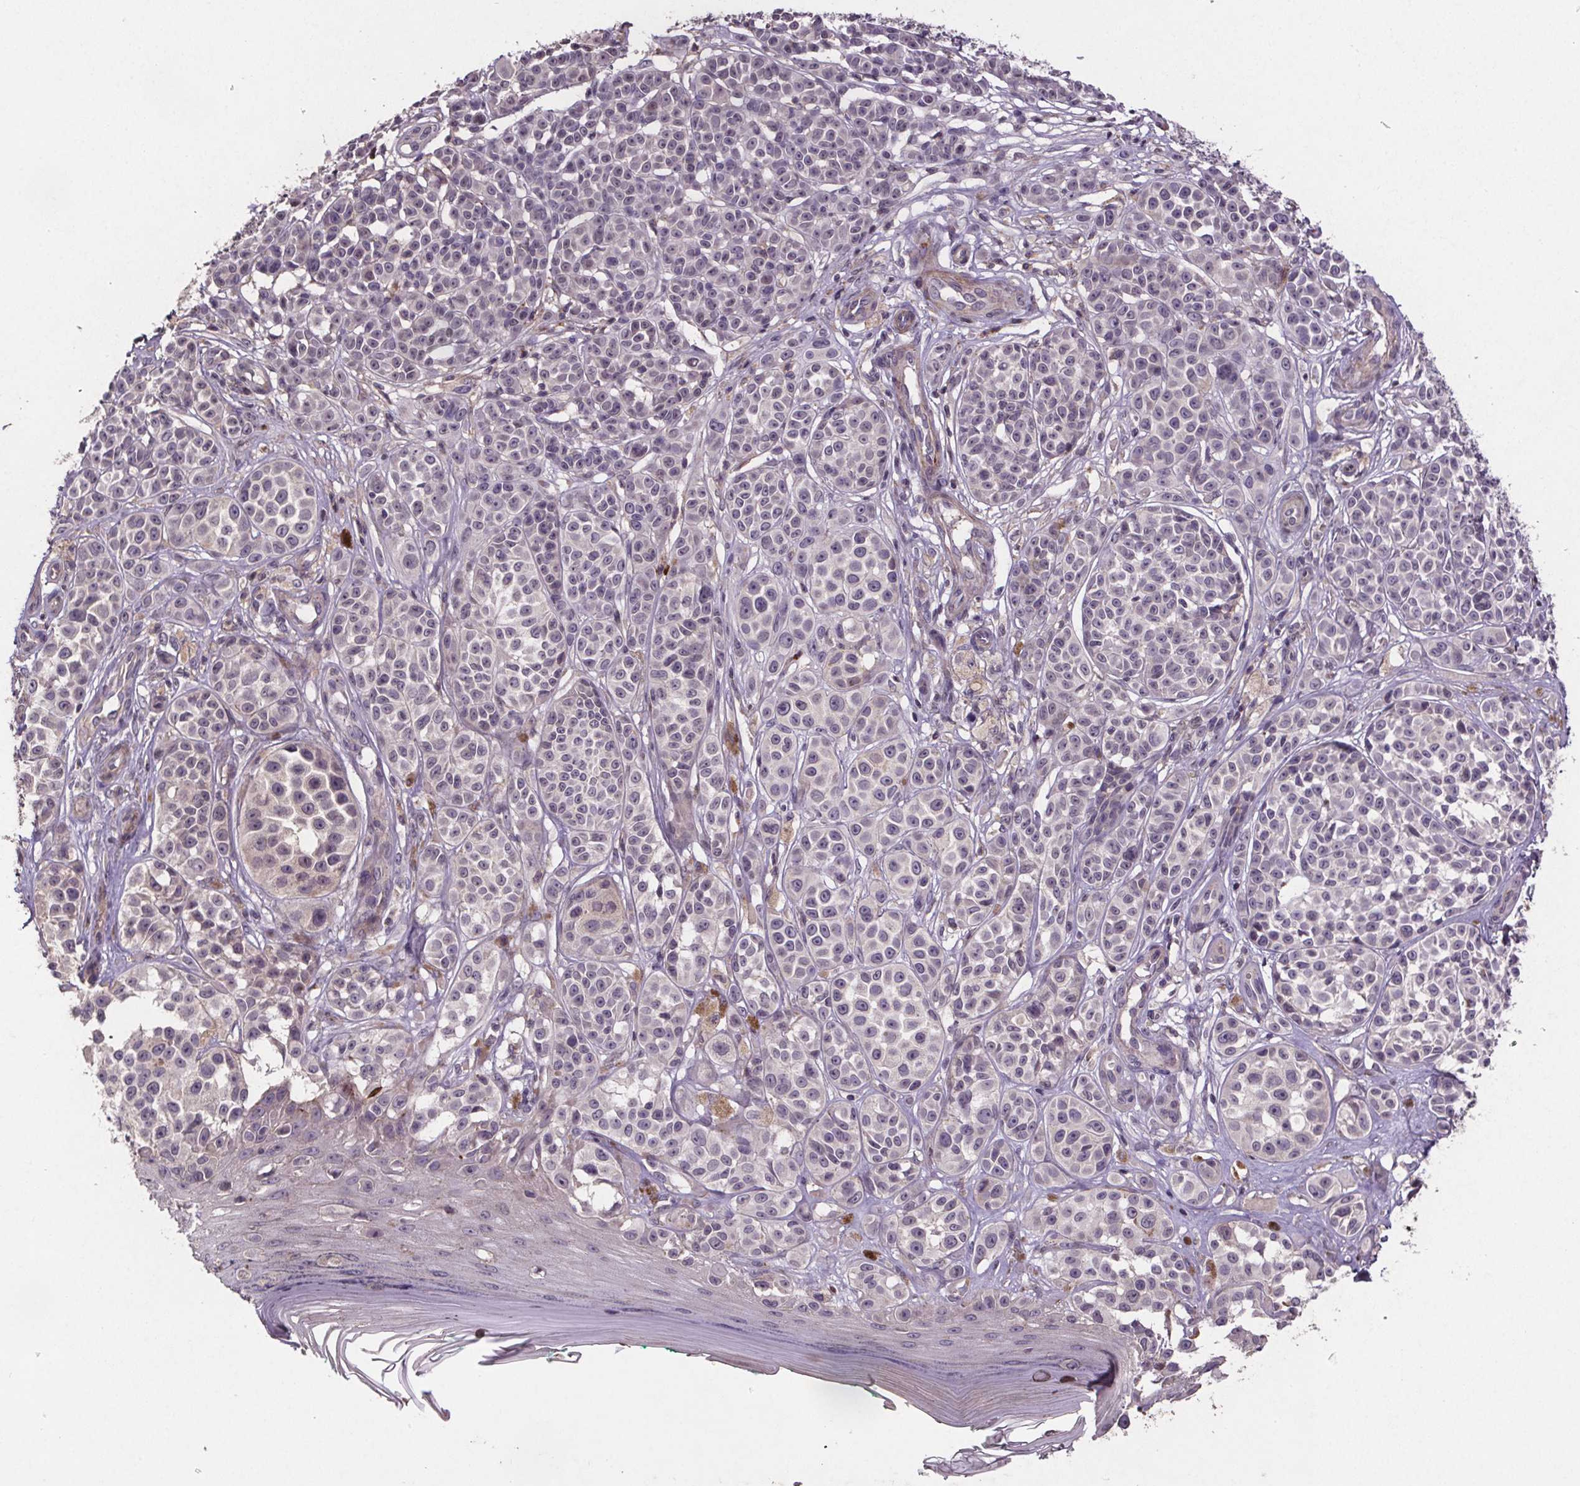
{"staining": {"intensity": "negative", "quantity": "none", "location": "none"}, "tissue": "melanoma", "cell_type": "Tumor cells", "image_type": "cancer", "snomed": [{"axis": "morphology", "description": "Malignant melanoma, NOS"}, {"axis": "topography", "description": "Skin"}], "caption": "There is no significant positivity in tumor cells of melanoma. (Brightfield microscopy of DAB immunohistochemistry (IHC) at high magnification).", "gene": "CLN3", "patient": {"sex": "female", "age": 90}}